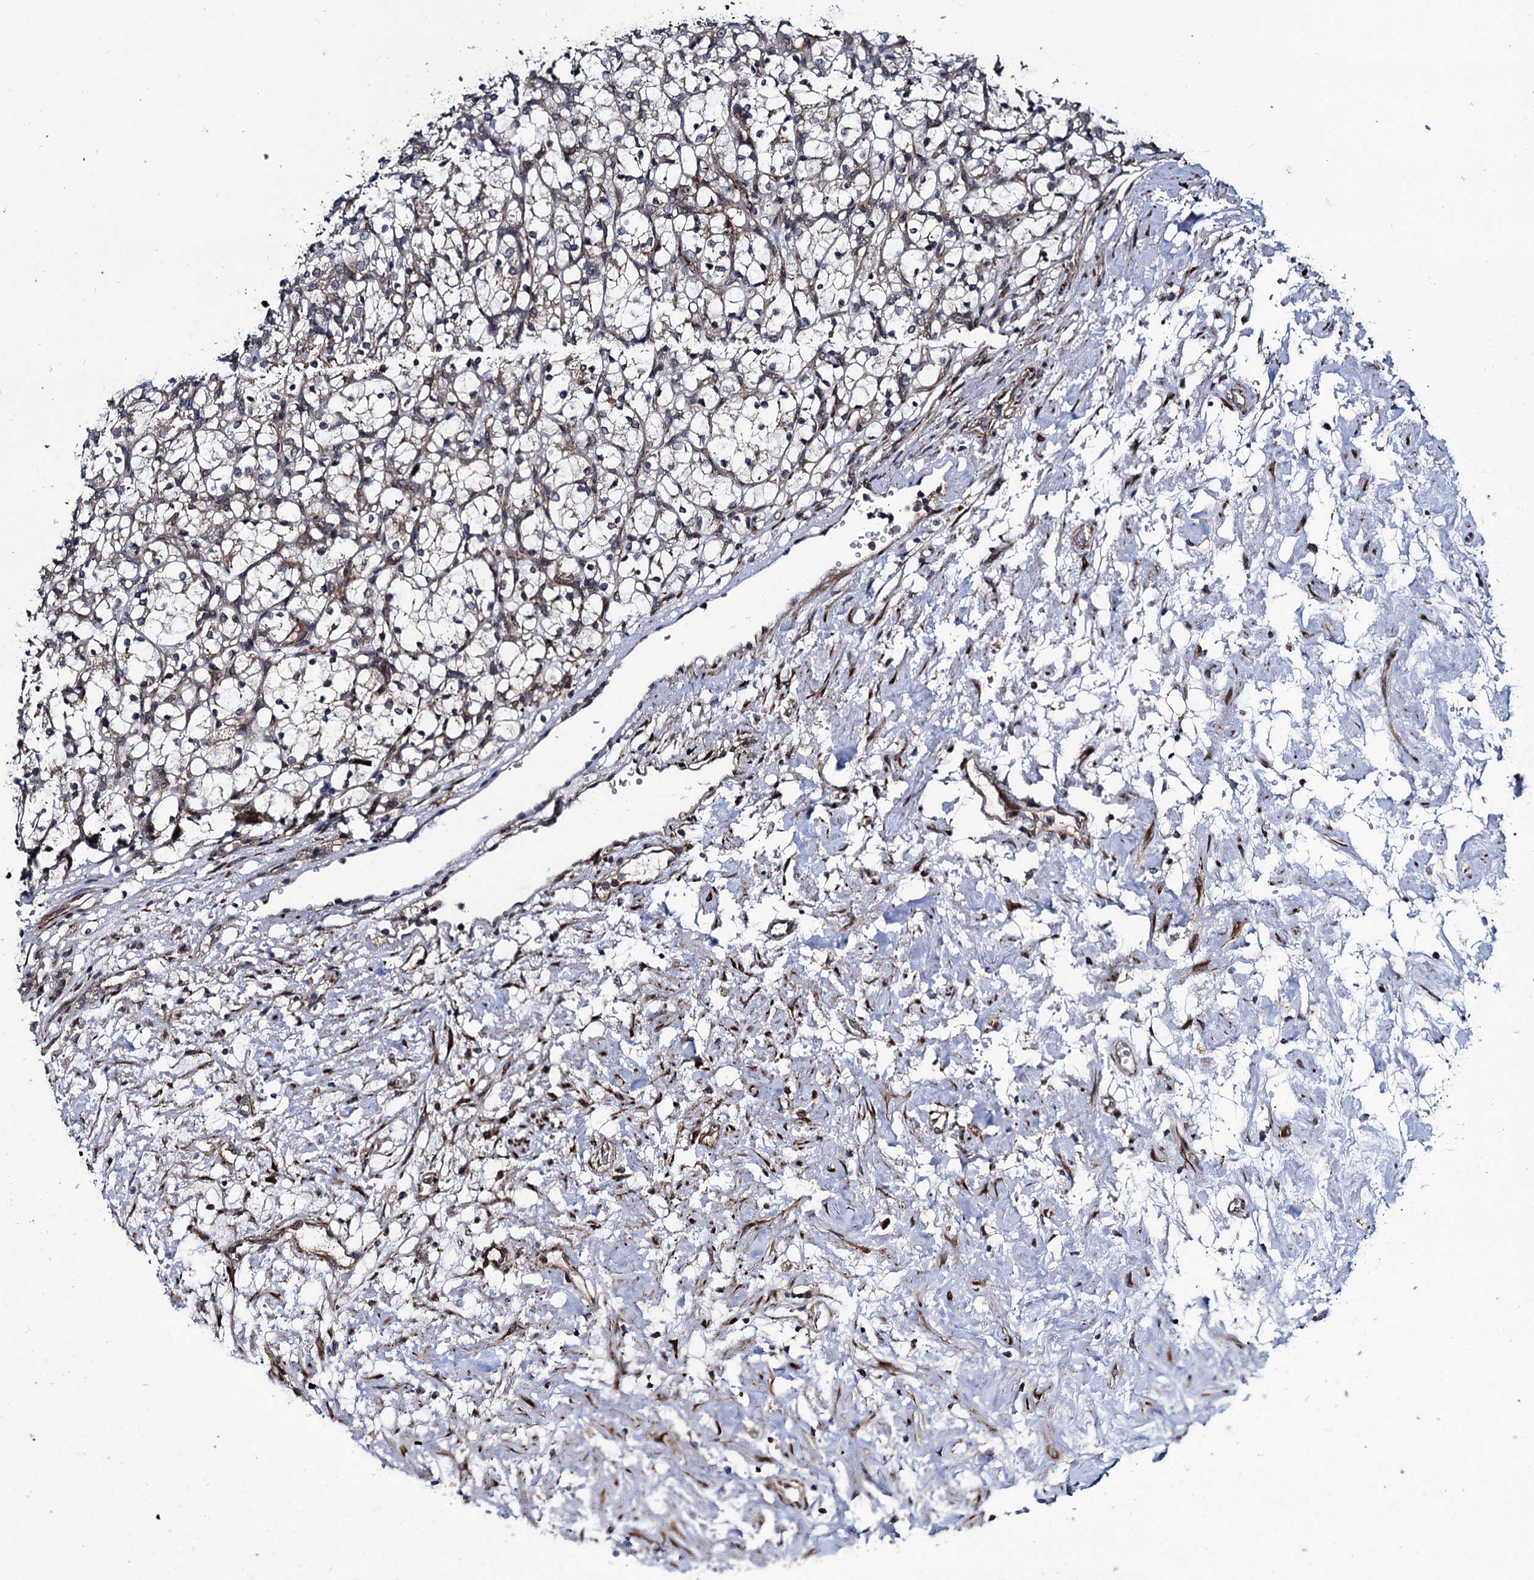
{"staining": {"intensity": "negative", "quantity": "none", "location": "none"}, "tissue": "renal cancer", "cell_type": "Tumor cells", "image_type": "cancer", "snomed": [{"axis": "morphology", "description": "Adenocarcinoma, NOS"}, {"axis": "topography", "description": "Kidney"}], "caption": "Human adenocarcinoma (renal) stained for a protein using immunohistochemistry (IHC) demonstrates no staining in tumor cells.", "gene": "ARHGAP42", "patient": {"sex": "female", "age": 69}}